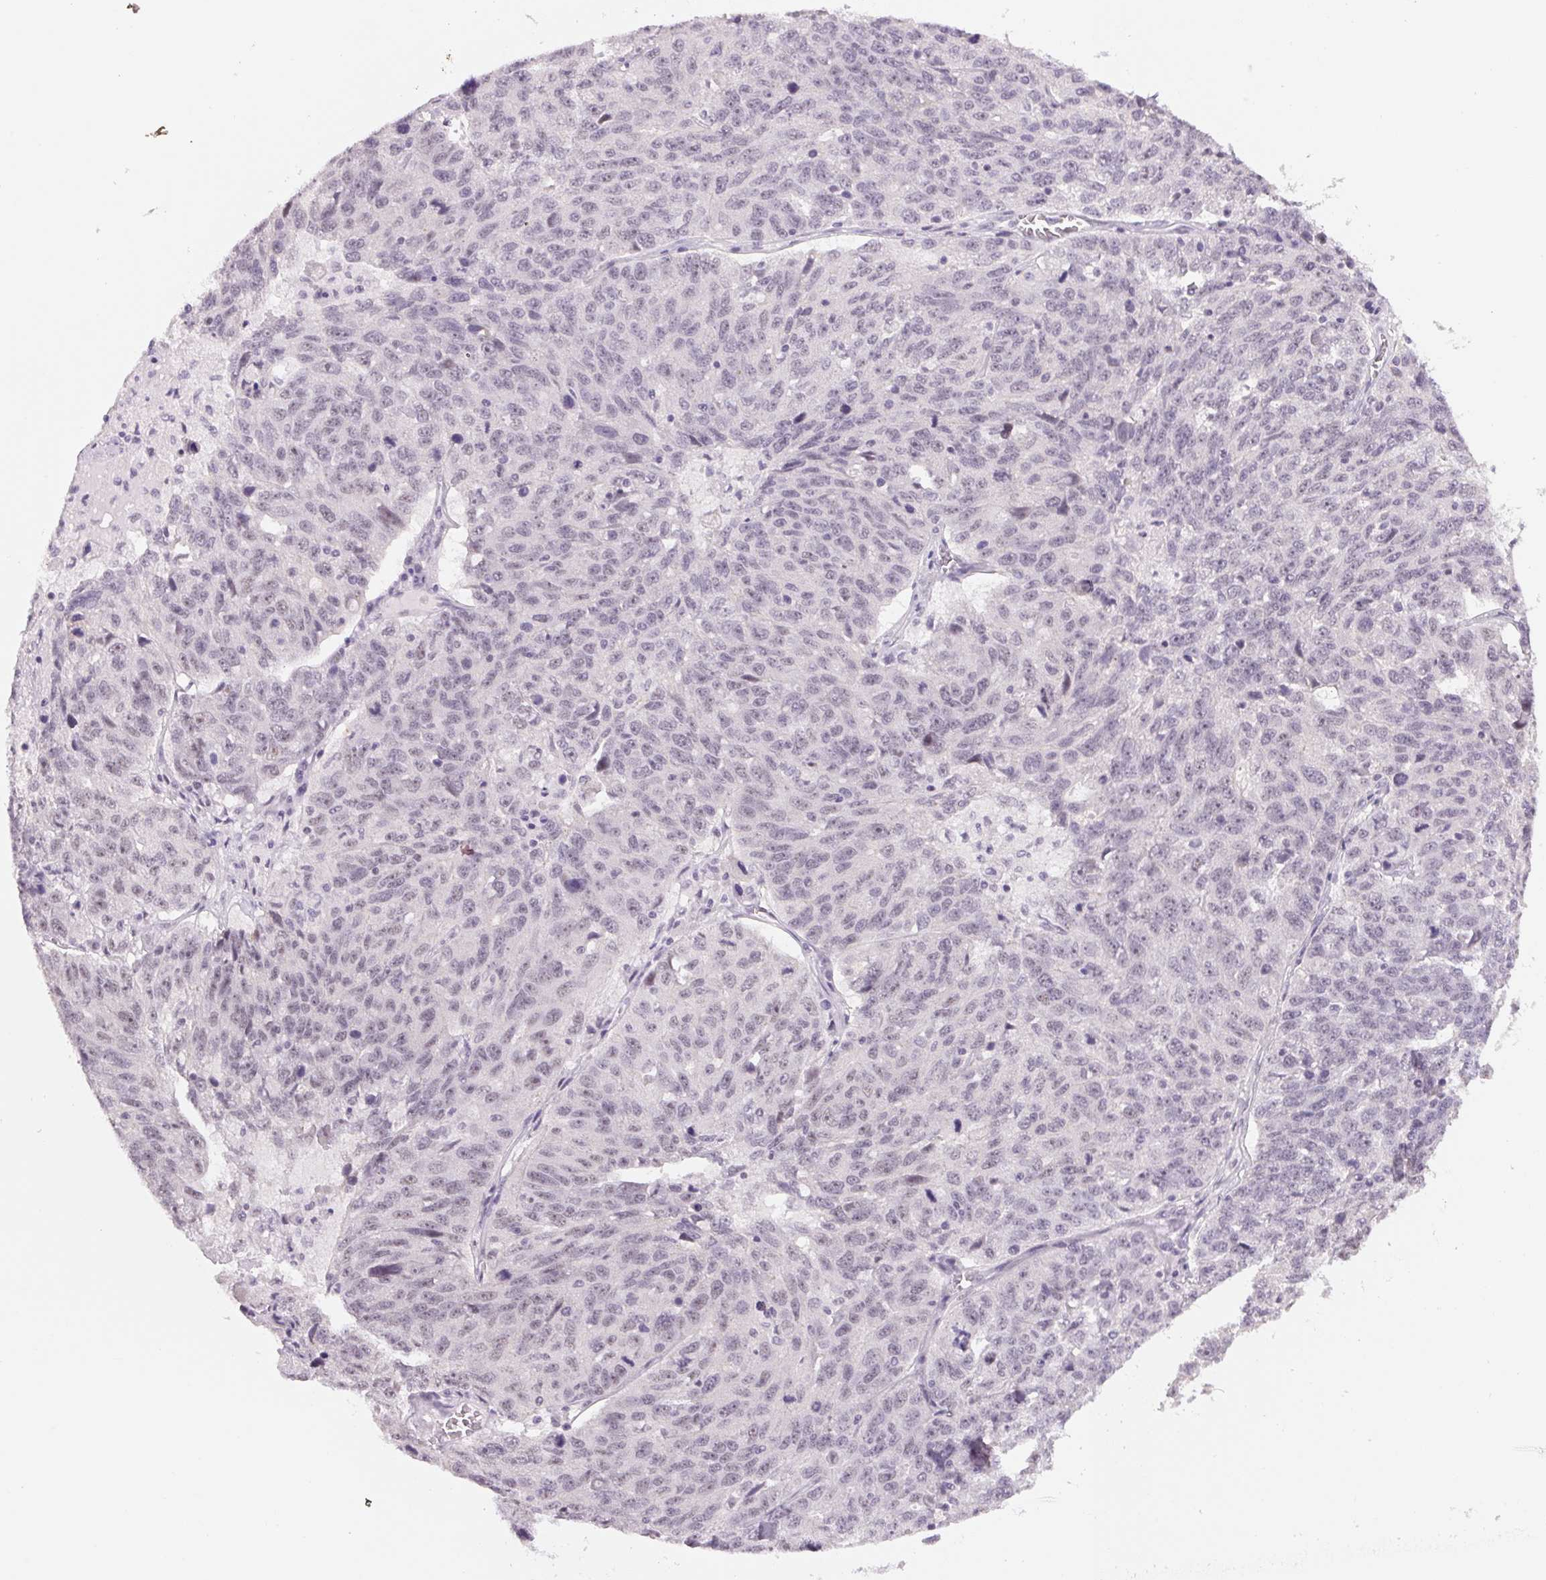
{"staining": {"intensity": "negative", "quantity": "none", "location": "none"}, "tissue": "ovarian cancer", "cell_type": "Tumor cells", "image_type": "cancer", "snomed": [{"axis": "morphology", "description": "Cystadenocarcinoma, serous, NOS"}, {"axis": "topography", "description": "Ovary"}], "caption": "An image of human ovarian cancer is negative for staining in tumor cells. (IHC, brightfield microscopy, high magnification).", "gene": "ZC3H14", "patient": {"sex": "female", "age": 71}}